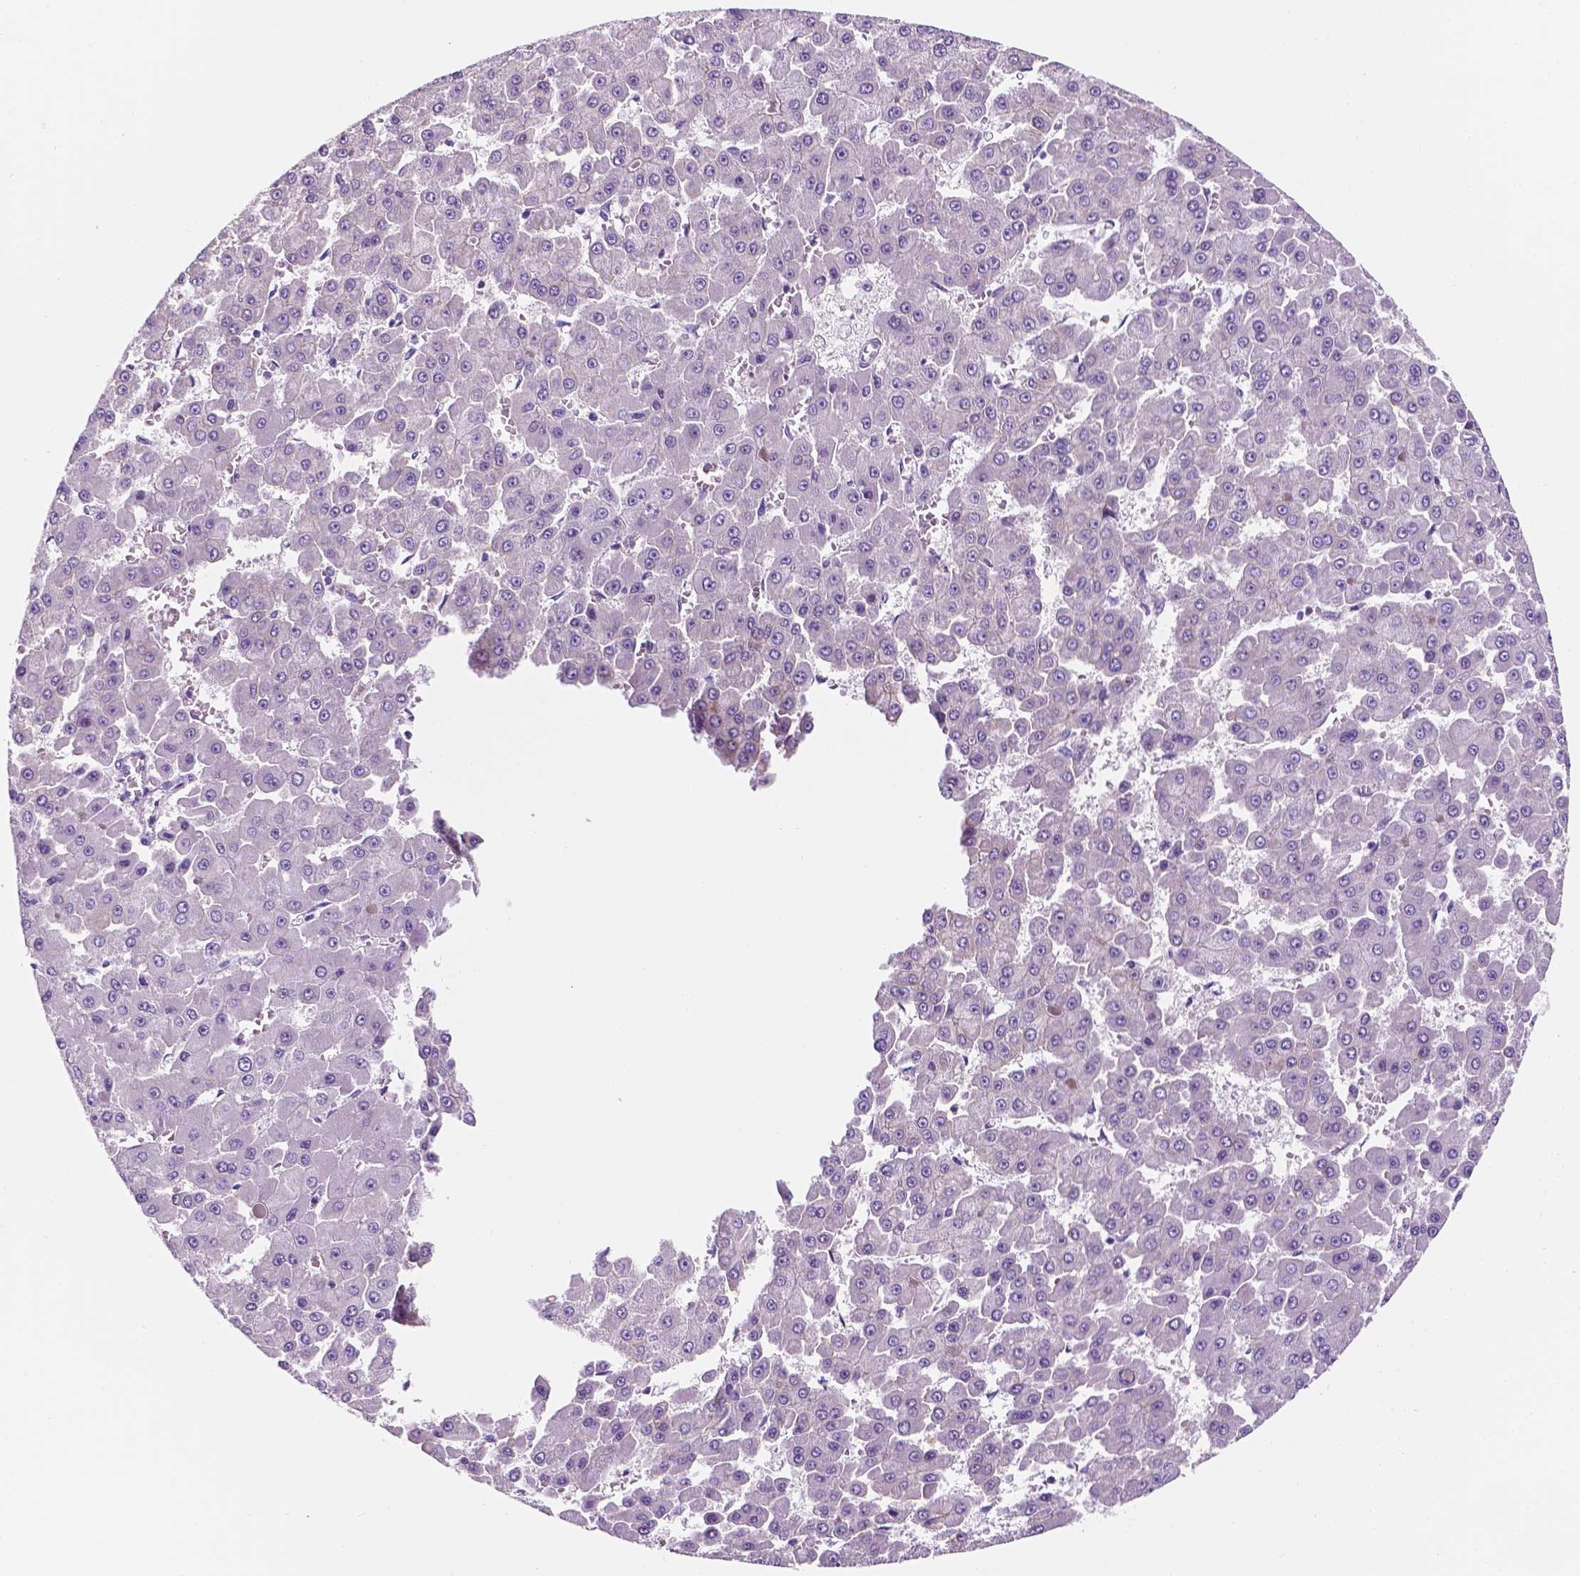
{"staining": {"intensity": "negative", "quantity": "none", "location": "none"}, "tissue": "liver cancer", "cell_type": "Tumor cells", "image_type": "cancer", "snomed": [{"axis": "morphology", "description": "Carcinoma, Hepatocellular, NOS"}, {"axis": "topography", "description": "Liver"}], "caption": "High power microscopy image of an immunohistochemistry micrograph of liver cancer, revealing no significant expression in tumor cells. (DAB (3,3'-diaminobenzidine) immunohistochemistry (IHC) with hematoxylin counter stain).", "gene": "PPL", "patient": {"sex": "male", "age": 78}}